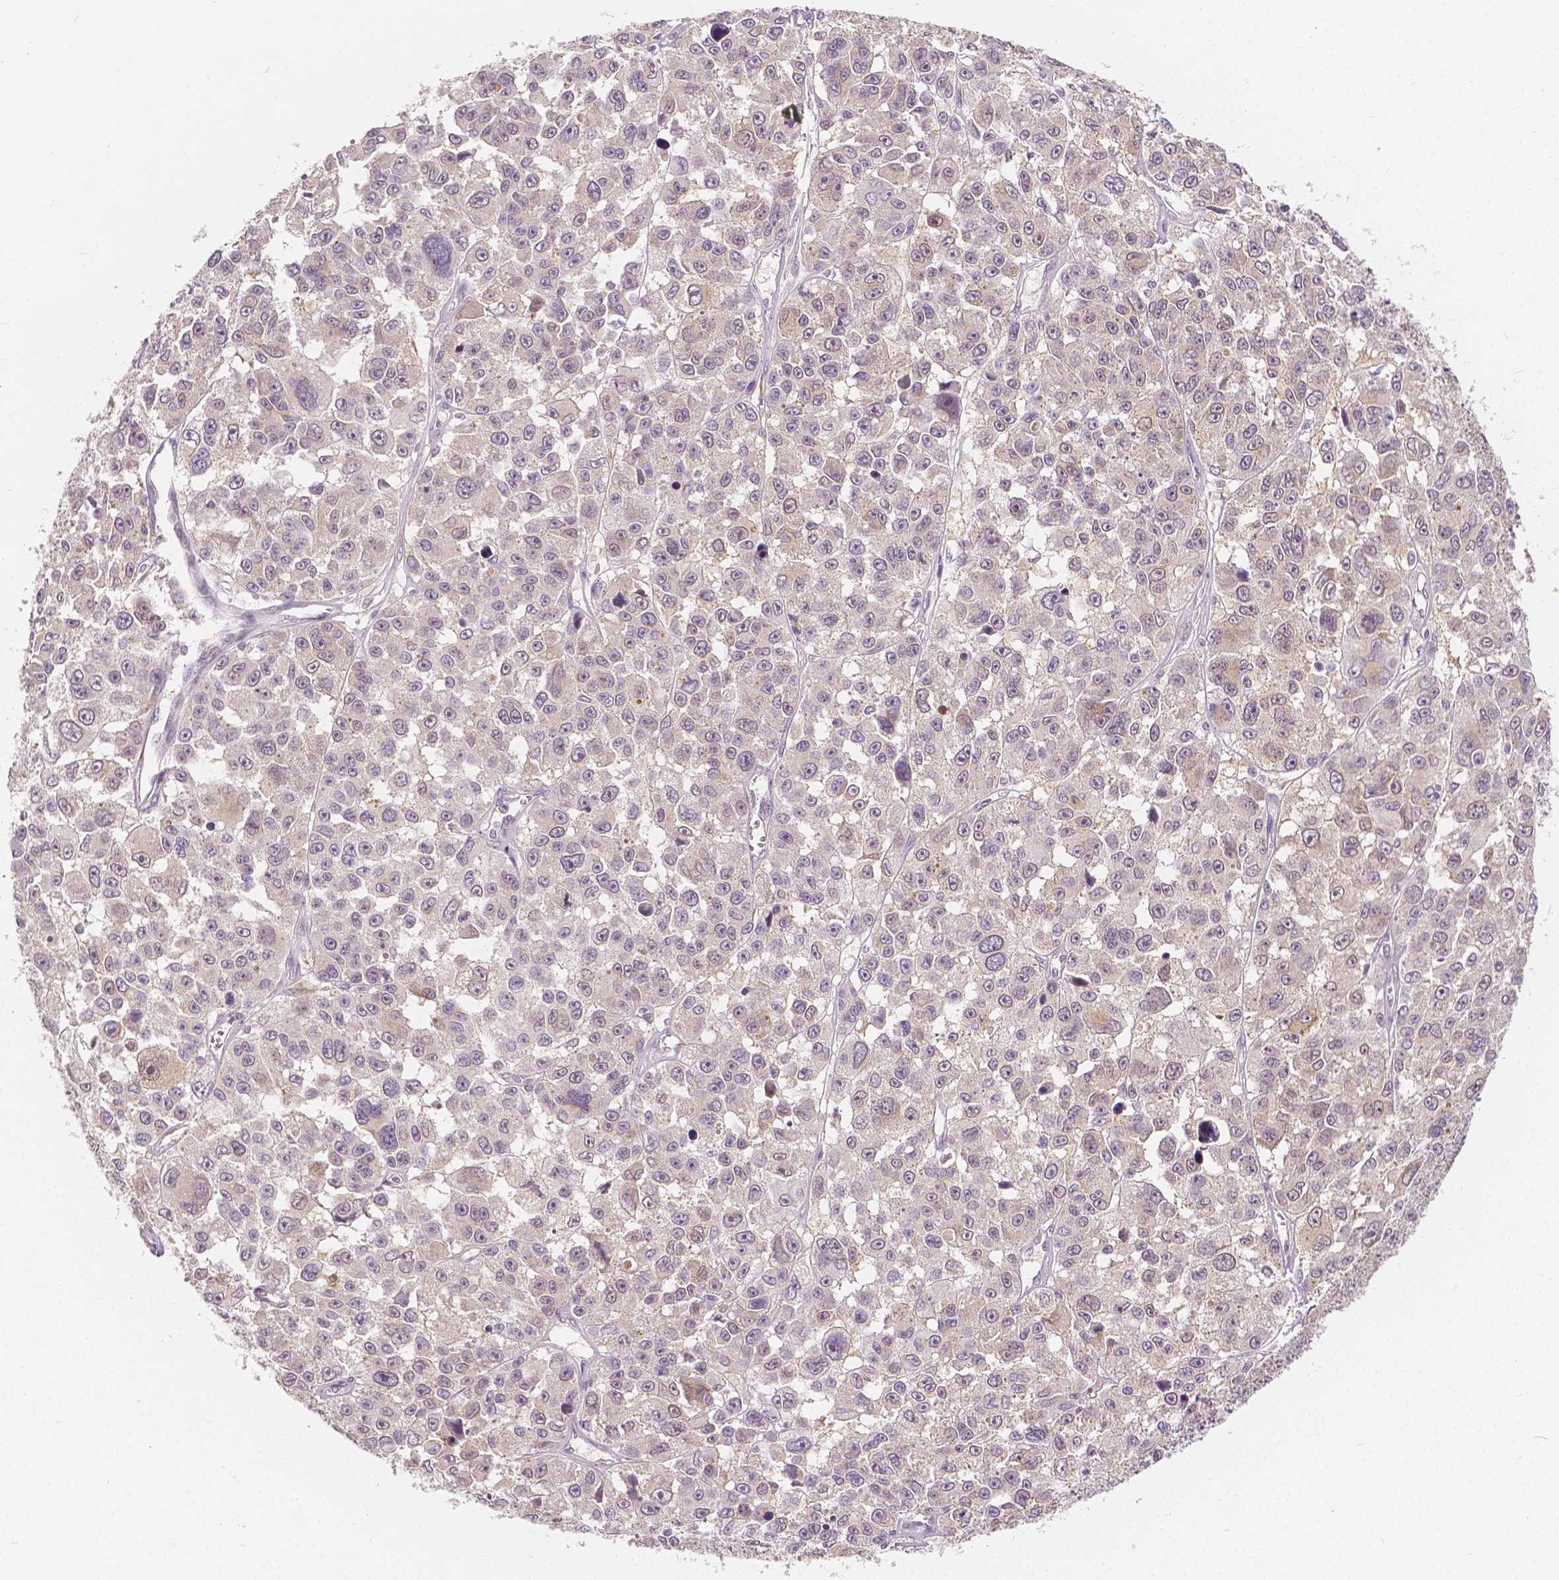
{"staining": {"intensity": "negative", "quantity": "none", "location": "none"}, "tissue": "melanoma", "cell_type": "Tumor cells", "image_type": "cancer", "snomed": [{"axis": "morphology", "description": "Malignant melanoma, NOS"}, {"axis": "topography", "description": "Skin"}], "caption": "Immunohistochemistry (IHC) micrograph of neoplastic tissue: malignant melanoma stained with DAB (3,3'-diaminobenzidine) reveals no significant protein staining in tumor cells.", "gene": "NAPRT", "patient": {"sex": "female", "age": 66}}